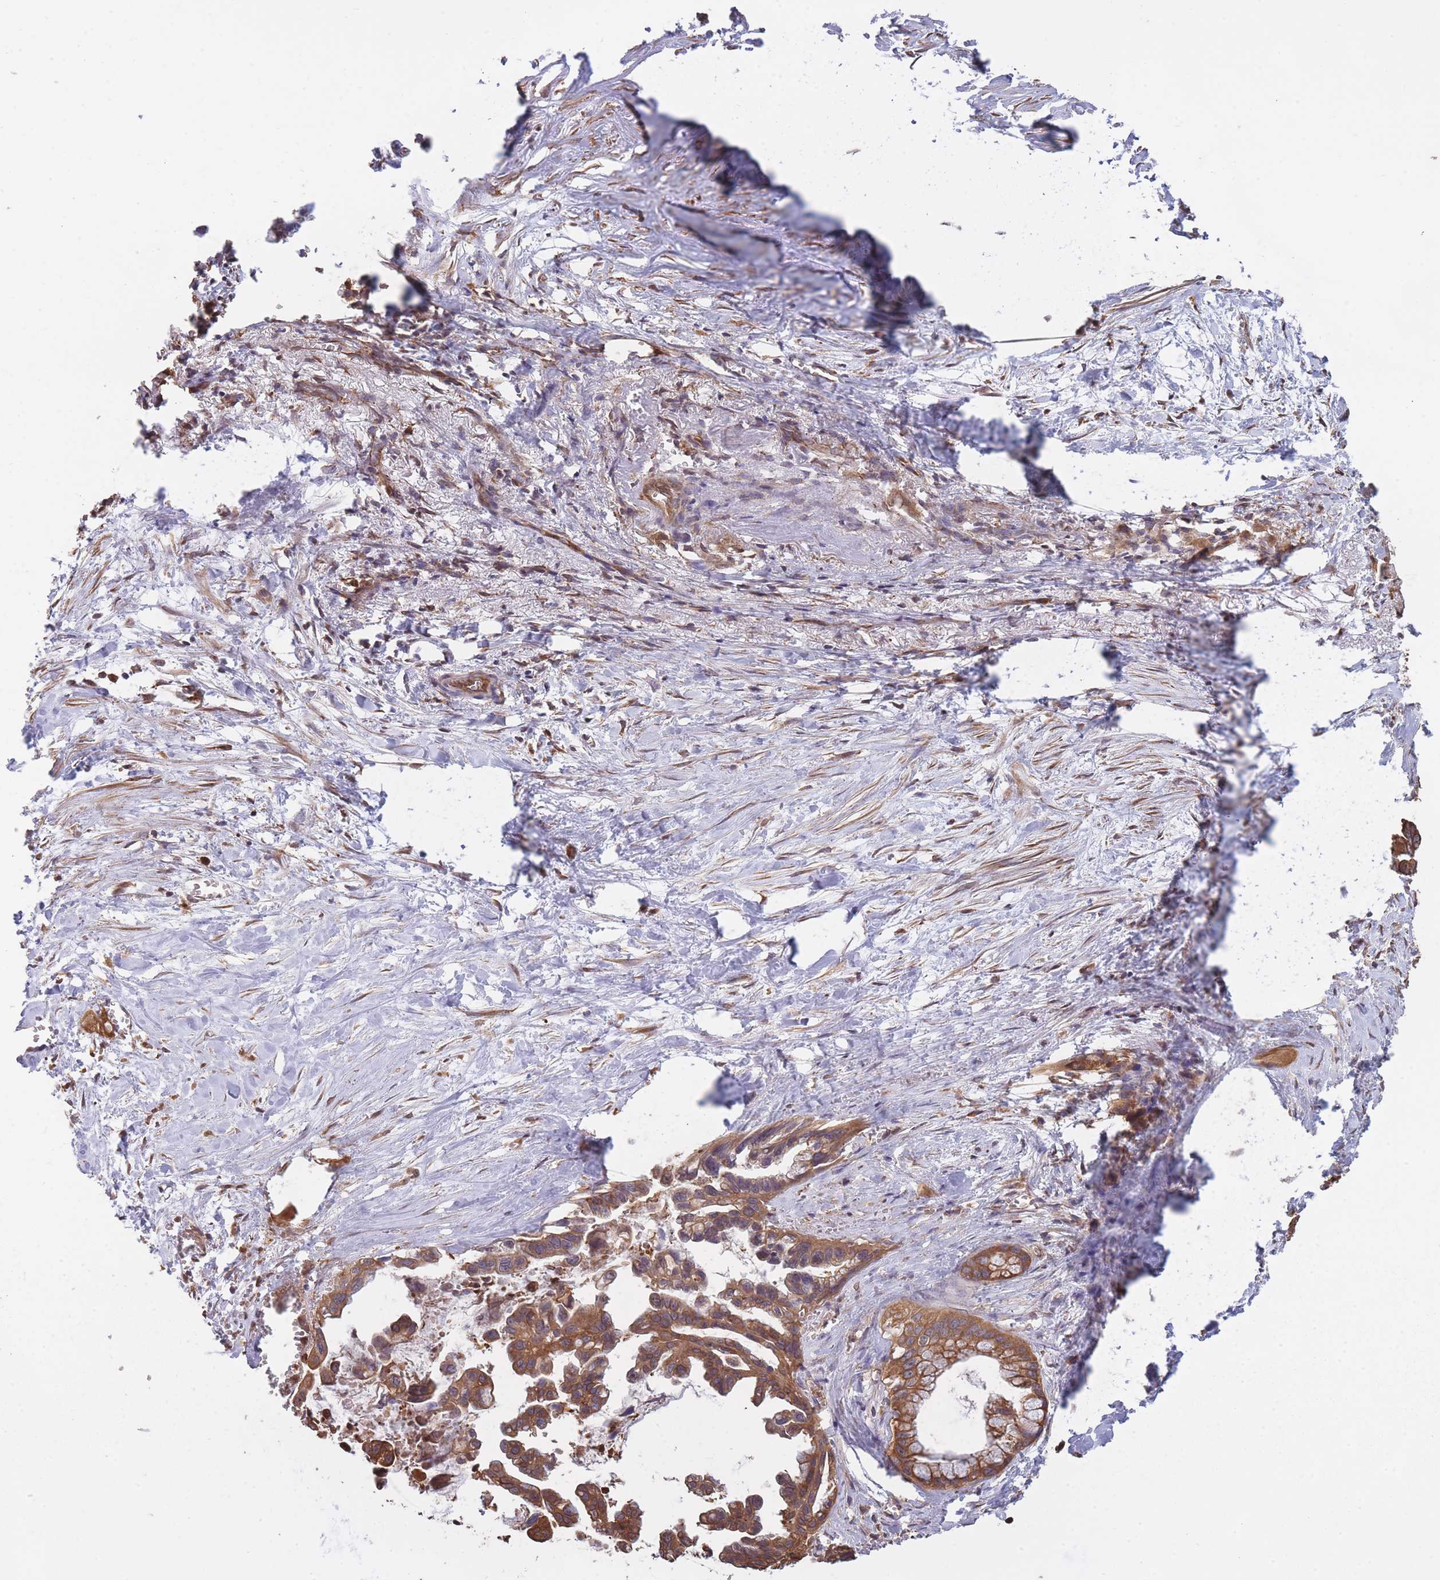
{"staining": {"intensity": "moderate", "quantity": ">75%", "location": "cytoplasmic/membranous"}, "tissue": "pancreatic cancer", "cell_type": "Tumor cells", "image_type": "cancer", "snomed": [{"axis": "morphology", "description": "Adenocarcinoma, NOS"}, {"axis": "topography", "description": "Pancreas"}], "caption": "Protein staining reveals moderate cytoplasmic/membranous positivity in approximately >75% of tumor cells in pancreatic cancer (adenocarcinoma). Immunohistochemistry (ihc) stains the protein of interest in brown and the nuclei are stained blue.", "gene": "ARL13B", "patient": {"sex": "male", "age": 61}}